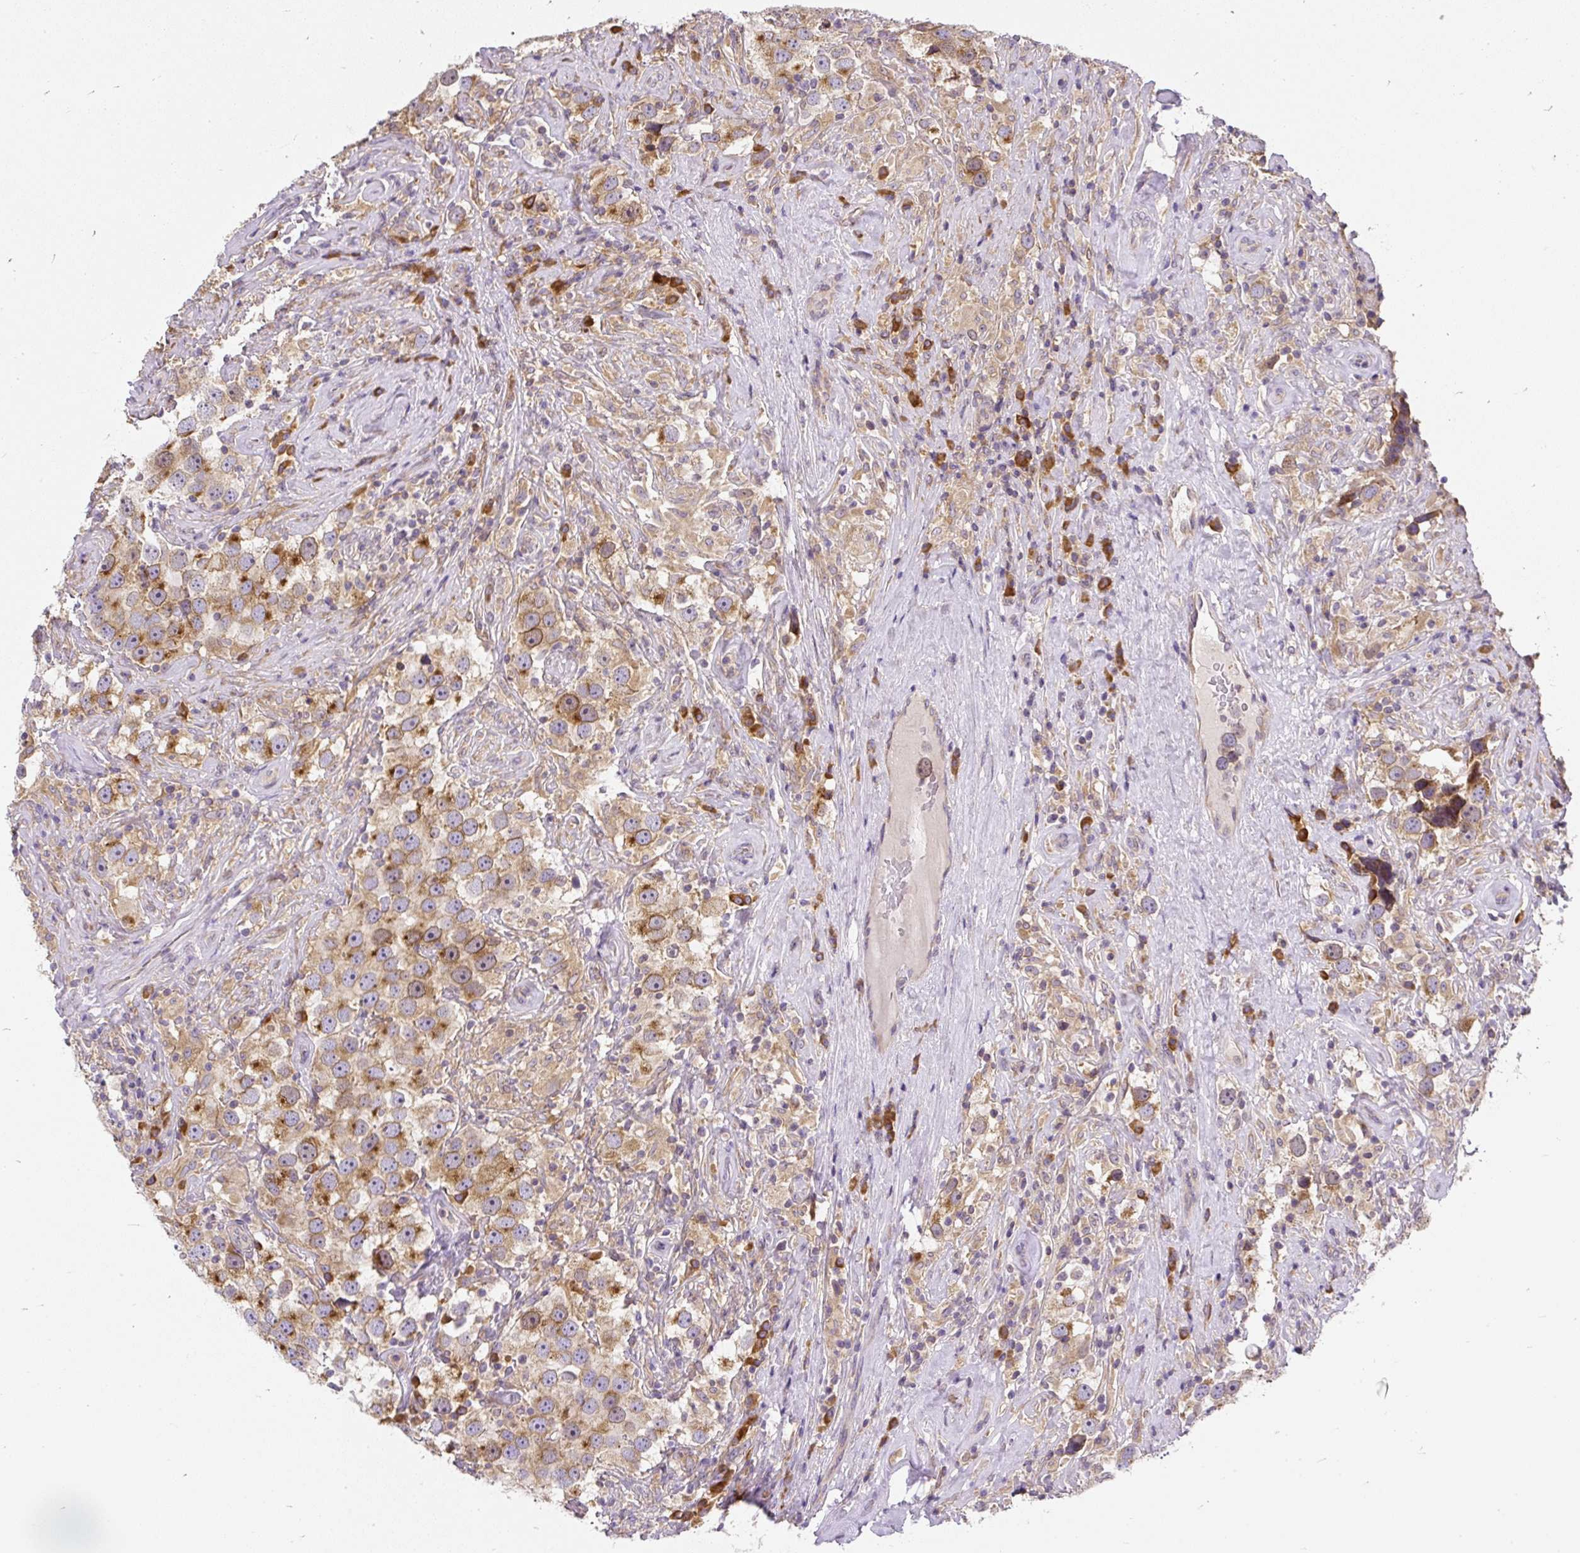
{"staining": {"intensity": "moderate", "quantity": ">75%", "location": "cytoplasmic/membranous"}, "tissue": "testis cancer", "cell_type": "Tumor cells", "image_type": "cancer", "snomed": [{"axis": "morphology", "description": "Seminoma, NOS"}, {"axis": "topography", "description": "Testis"}], "caption": "Moderate cytoplasmic/membranous positivity is appreciated in about >75% of tumor cells in seminoma (testis).", "gene": "CYP20A1", "patient": {"sex": "male", "age": 49}}